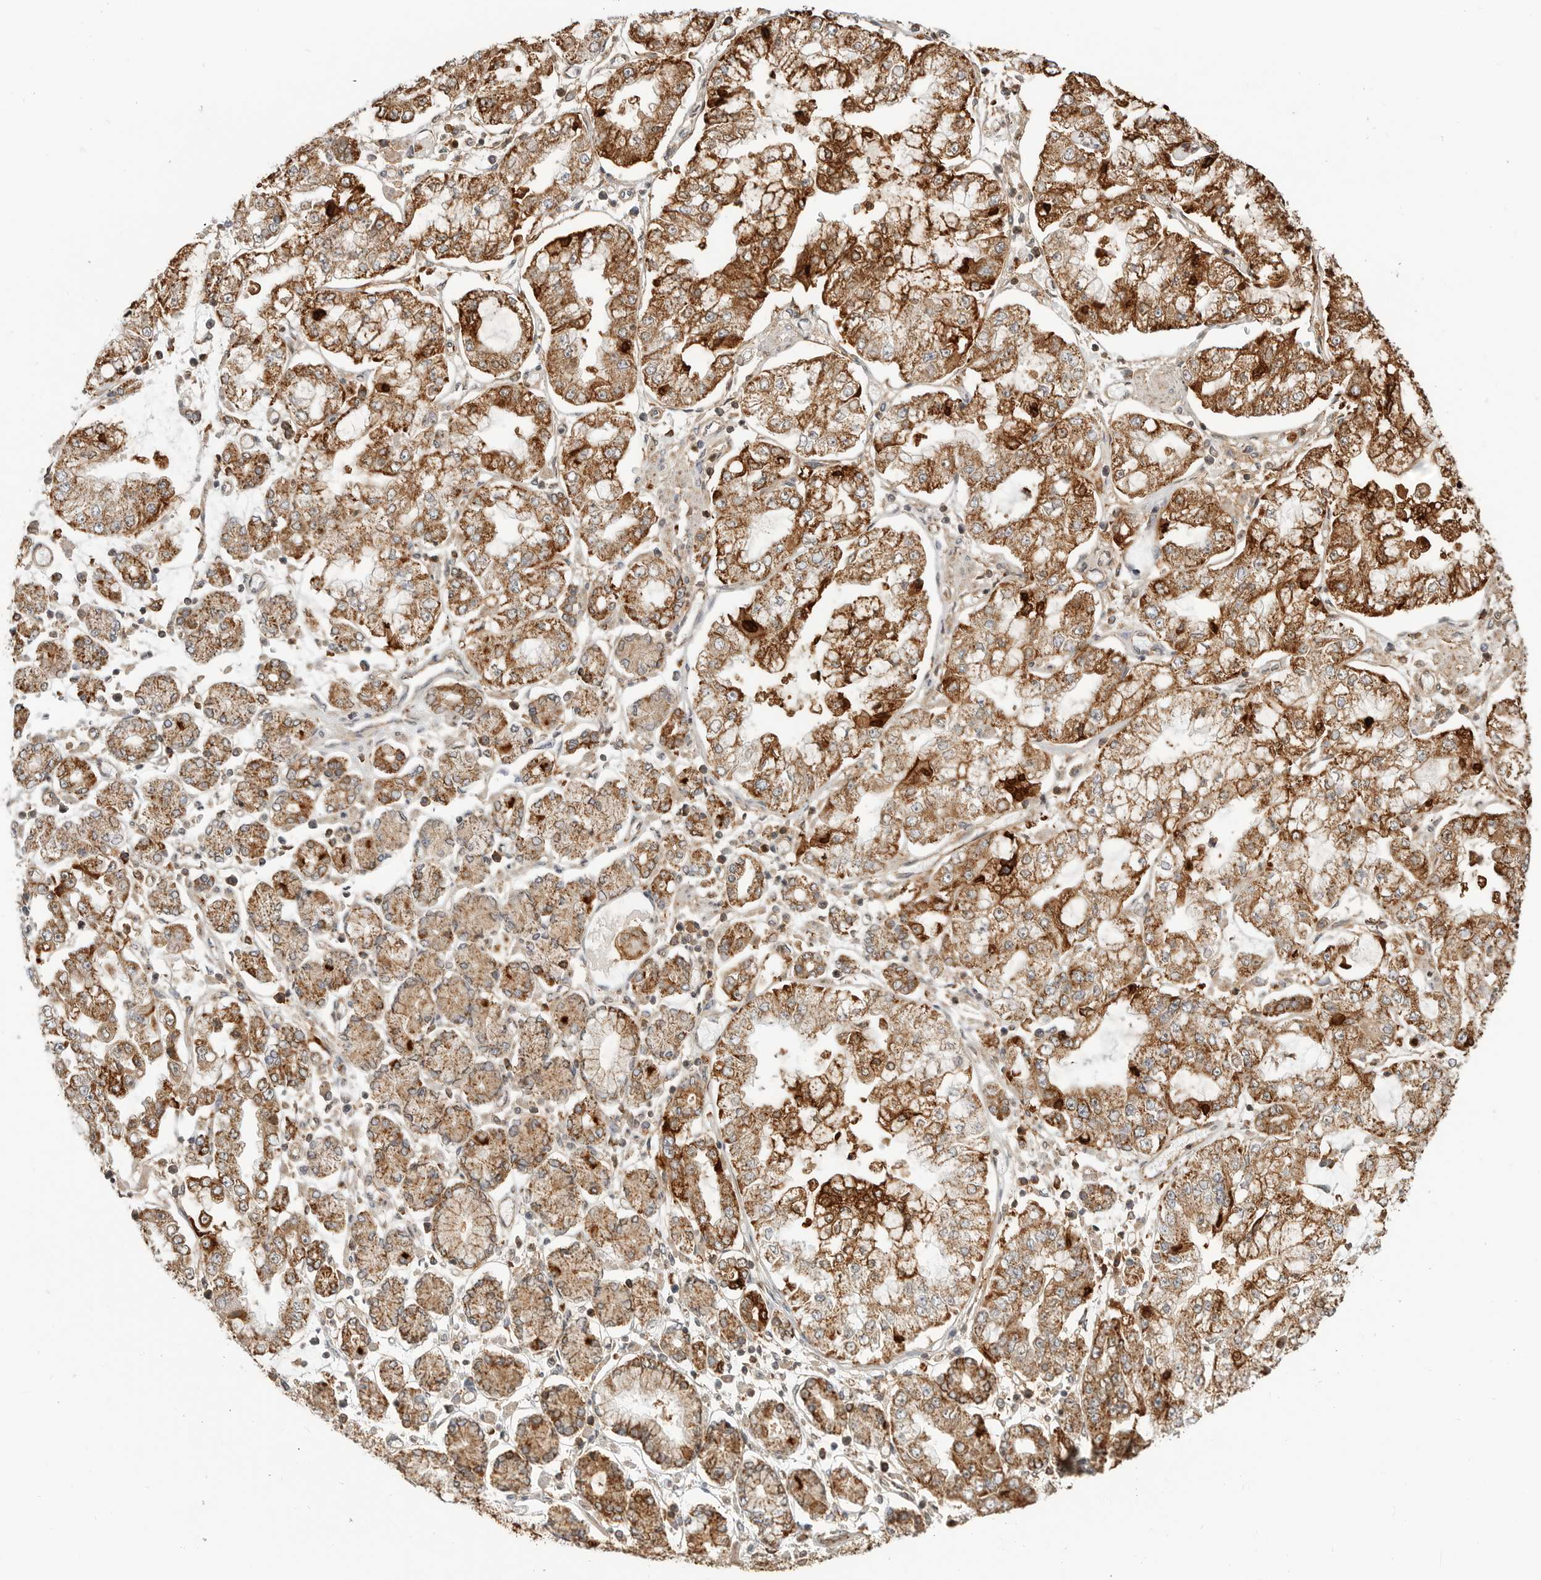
{"staining": {"intensity": "strong", "quantity": ">75%", "location": "cytoplasmic/membranous"}, "tissue": "stomach cancer", "cell_type": "Tumor cells", "image_type": "cancer", "snomed": [{"axis": "morphology", "description": "Adenocarcinoma, NOS"}, {"axis": "topography", "description": "Stomach"}], "caption": "Immunohistochemistry staining of stomach cancer (adenocarcinoma), which shows high levels of strong cytoplasmic/membranous expression in about >75% of tumor cells indicating strong cytoplasmic/membranous protein staining. The staining was performed using DAB (3,3'-diaminobenzidine) (brown) for protein detection and nuclei were counterstained in hematoxylin (blue).", "gene": "ANXA11", "patient": {"sex": "male", "age": 76}}